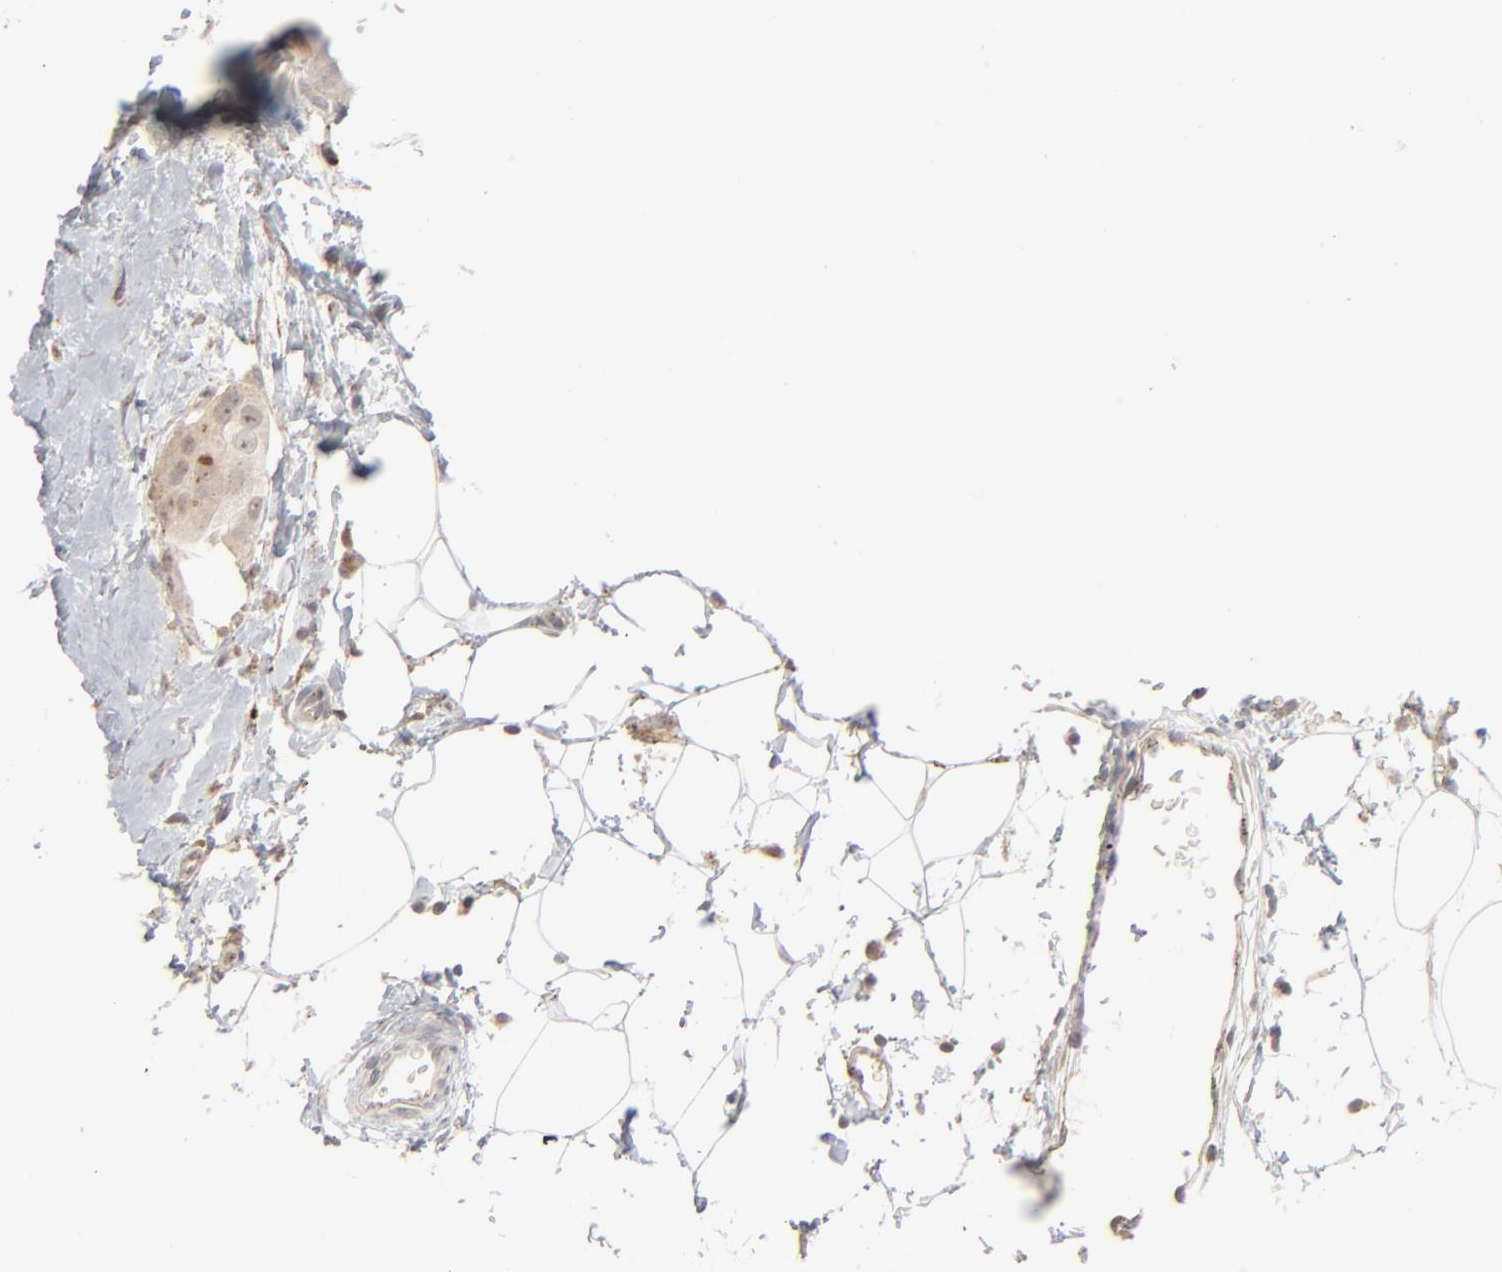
{"staining": {"intensity": "moderate", "quantity": "<25%", "location": "cytoplasmic/membranous"}, "tissue": "breast cancer", "cell_type": "Tumor cells", "image_type": "cancer", "snomed": [{"axis": "morphology", "description": "Duct carcinoma"}, {"axis": "topography", "description": "Breast"}], "caption": "Immunohistochemical staining of human breast cancer (infiltrating ductal carcinoma) demonstrates low levels of moderate cytoplasmic/membranous protein positivity in approximately <25% of tumor cells.", "gene": "POMT2", "patient": {"sex": "female", "age": 40}}